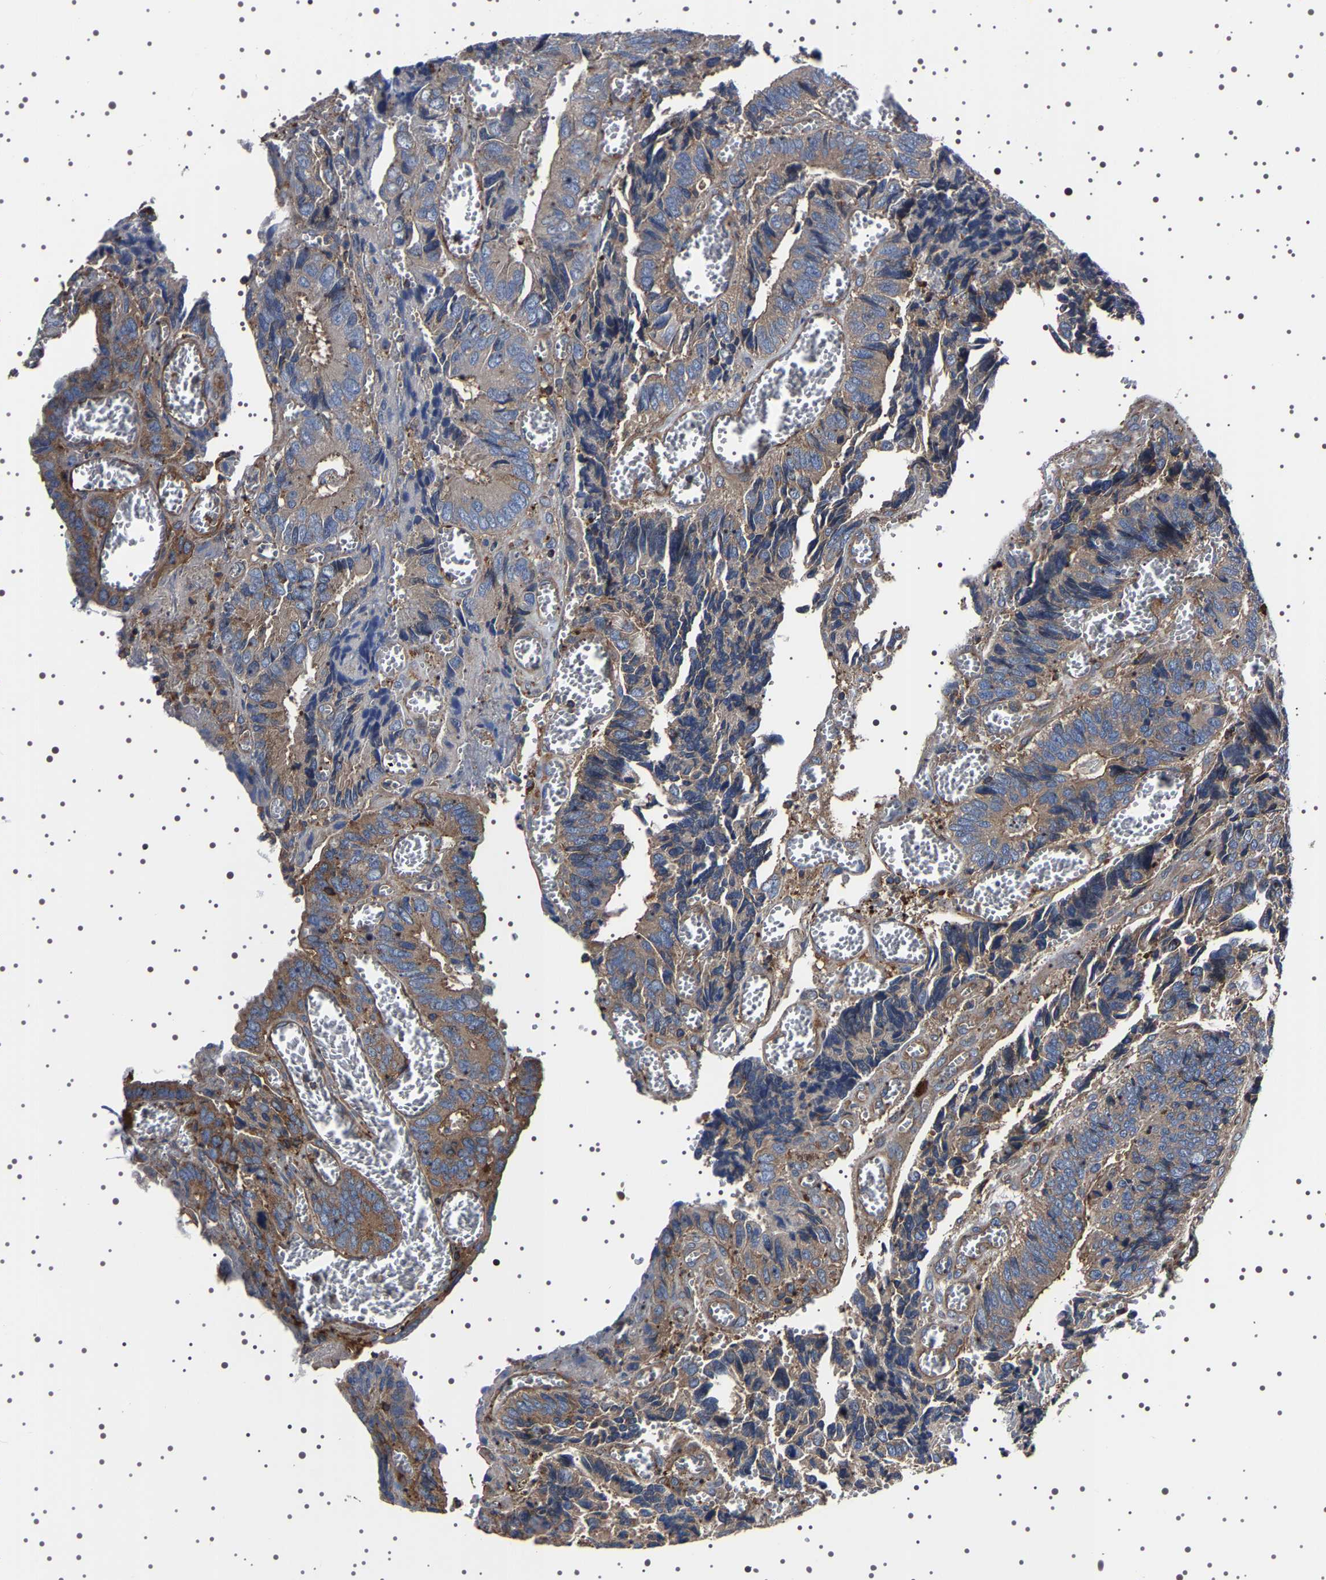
{"staining": {"intensity": "weak", "quantity": ">75%", "location": "cytoplasmic/membranous"}, "tissue": "colorectal cancer", "cell_type": "Tumor cells", "image_type": "cancer", "snomed": [{"axis": "morphology", "description": "Adenocarcinoma, NOS"}, {"axis": "topography", "description": "Colon"}], "caption": "High-power microscopy captured an immunohistochemistry (IHC) image of colorectal cancer (adenocarcinoma), revealing weak cytoplasmic/membranous positivity in approximately >75% of tumor cells.", "gene": "WDR1", "patient": {"sex": "male", "age": 72}}